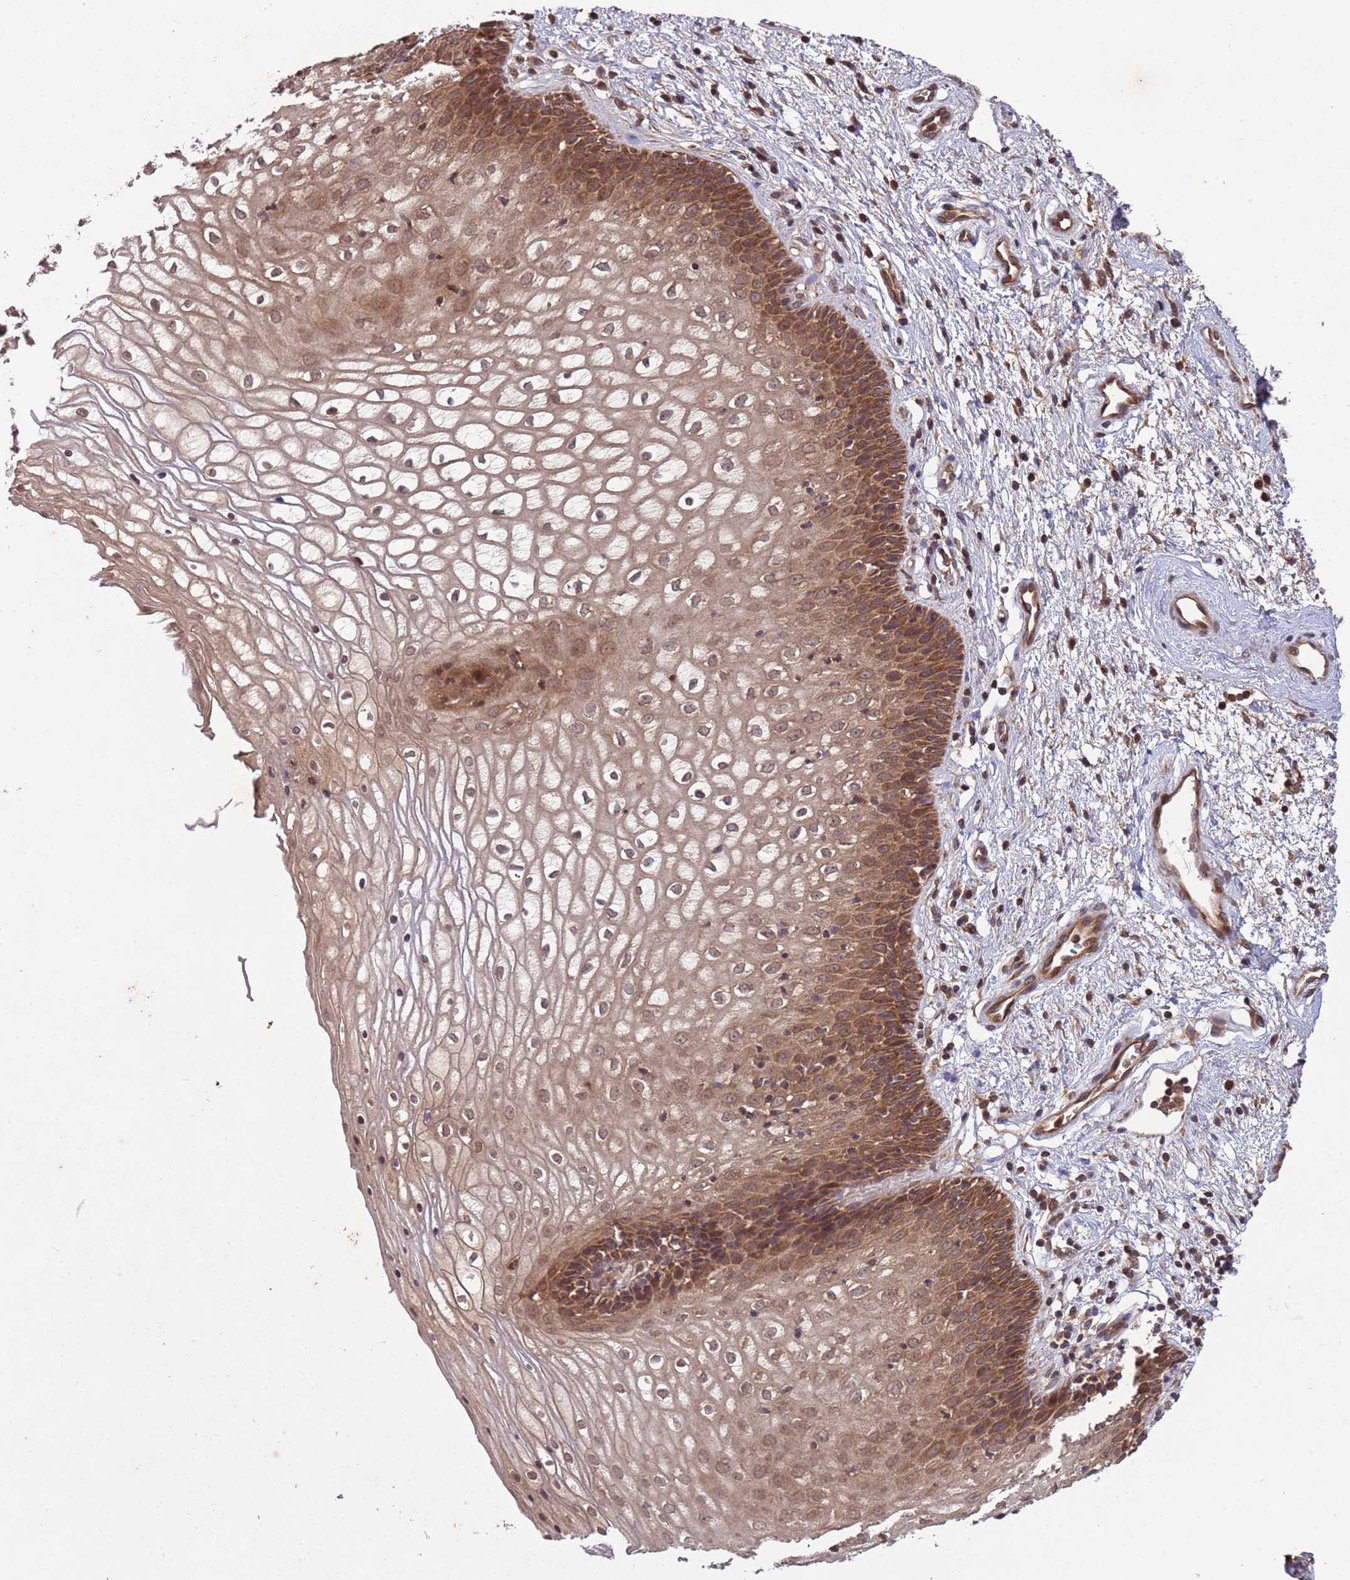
{"staining": {"intensity": "moderate", "quantity": "25%-75%", "location": "cytoplasmic/membranous"}, "tissue": "vagina", "cell_type": "Squamous epithelial cells", "image_type": "normal", "snomed": [{"axis": "morphology", "description": "Normal tissue, NOS"}, {"axis": "topography", "description": "Vagina"}], "caption": "Brown immunohistochemical staining in unremarkable human vagina reveals moderate cytoplasmic/membranous expression in about 25%-75% of squamous epithelial cells.", "gene": "ERI1", "patient": {"sex": "female", "age": 34}}